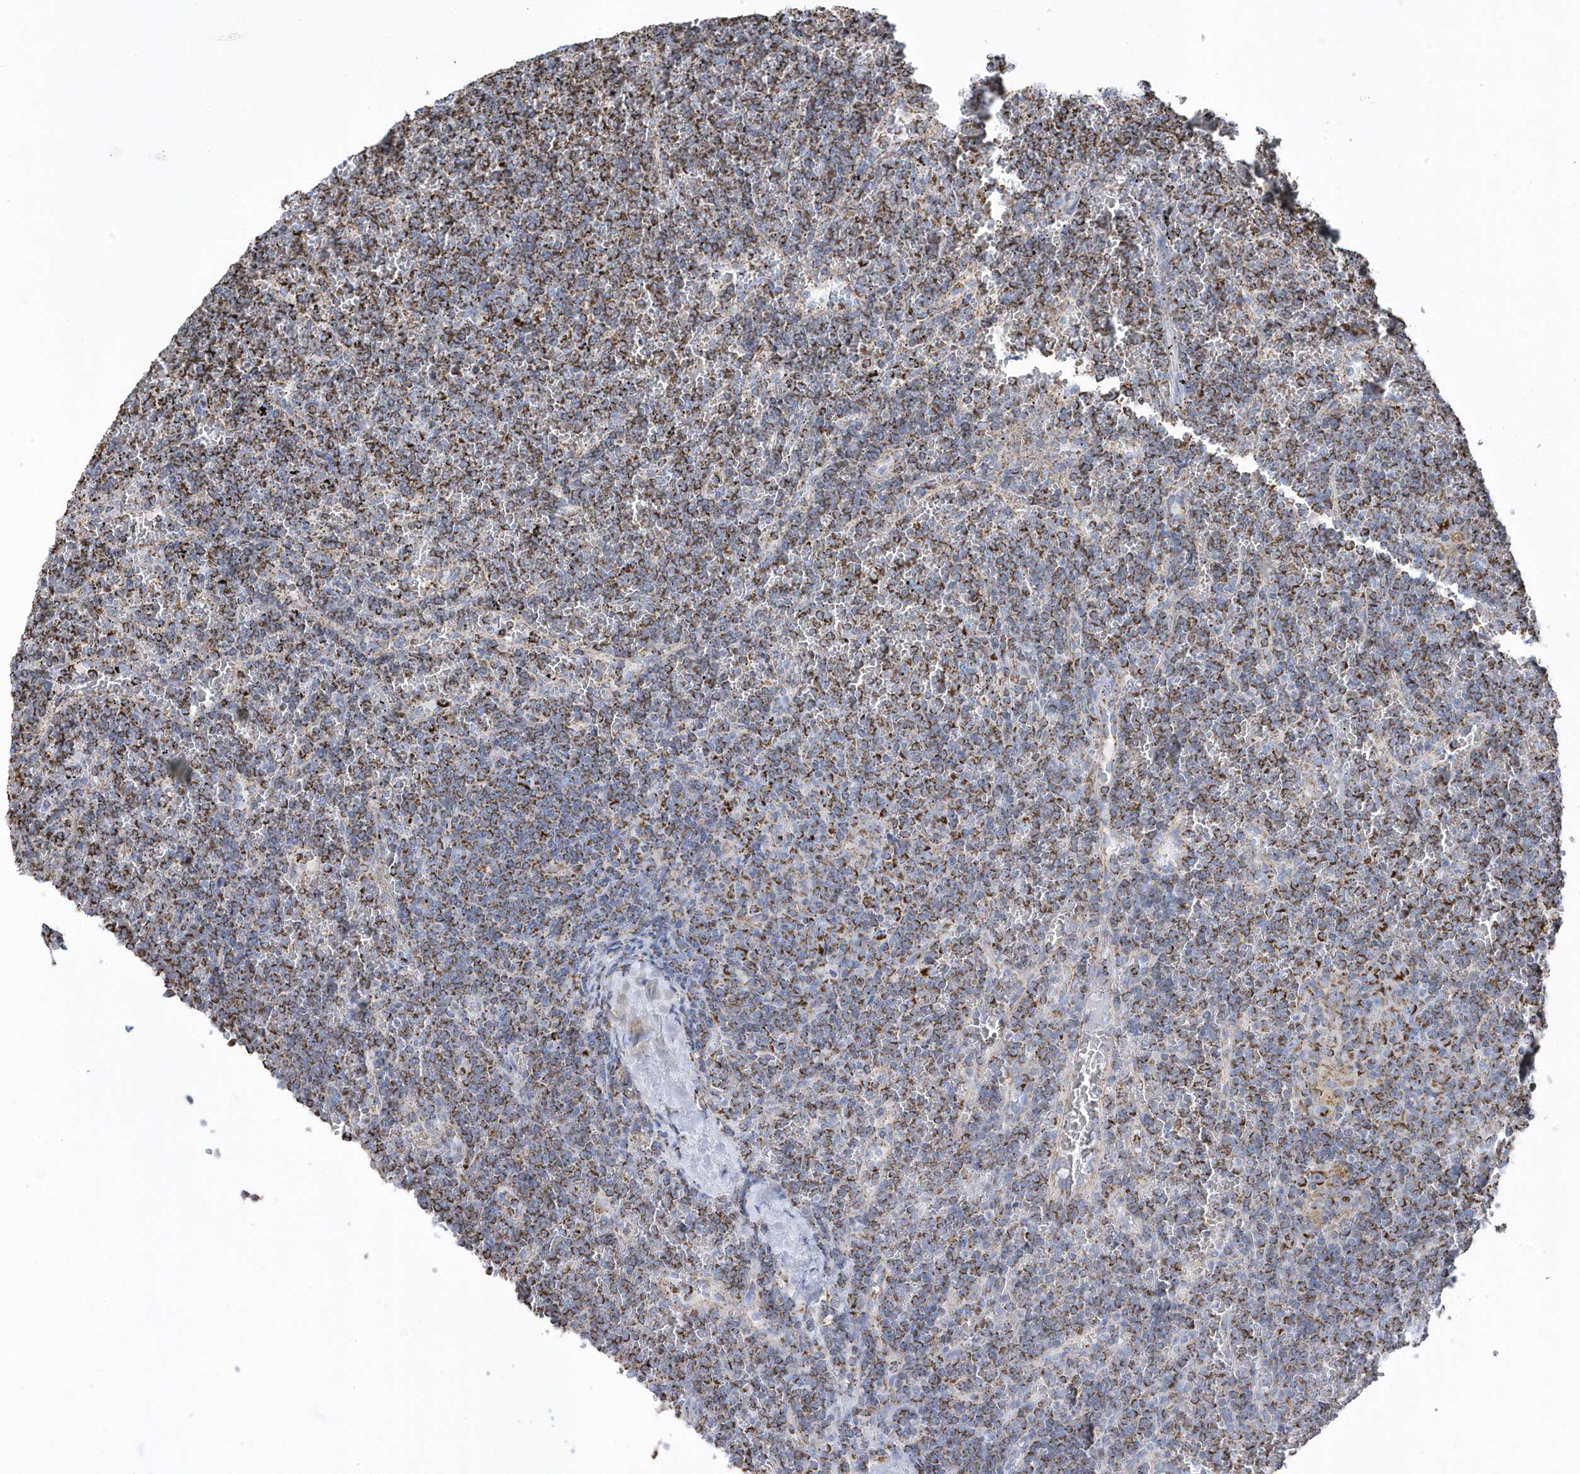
{"staining": {"intensity": "moderate", "quantity": ">75%", "location": "cytoplasmic/membranous"}, "tissue": "lymphoma", "cell_type": "Tumor cells", "image_type": "cancer", "snomed": [{"axis": "morphology", "description": "Malignant lymphoma, non-Hodgkin's type, Low grade"}, {"axis": "topography", "description": "Spleen"}], "caption": "Moderate cytoplasmic/membranous protein staining is present in approximately >75% of tumor cells in malignant lymphoma, non-Hodgkin's type (low-grade). The staining was performed using DAB (3,3'-diaminobenzidine) to visualize the protein expression in brown, while the nuclei were stained in blue with hematoxylin (Magnification: 20x).", "gene": "GTPBP8", "patient": {"sex": "female", "age": 19}}